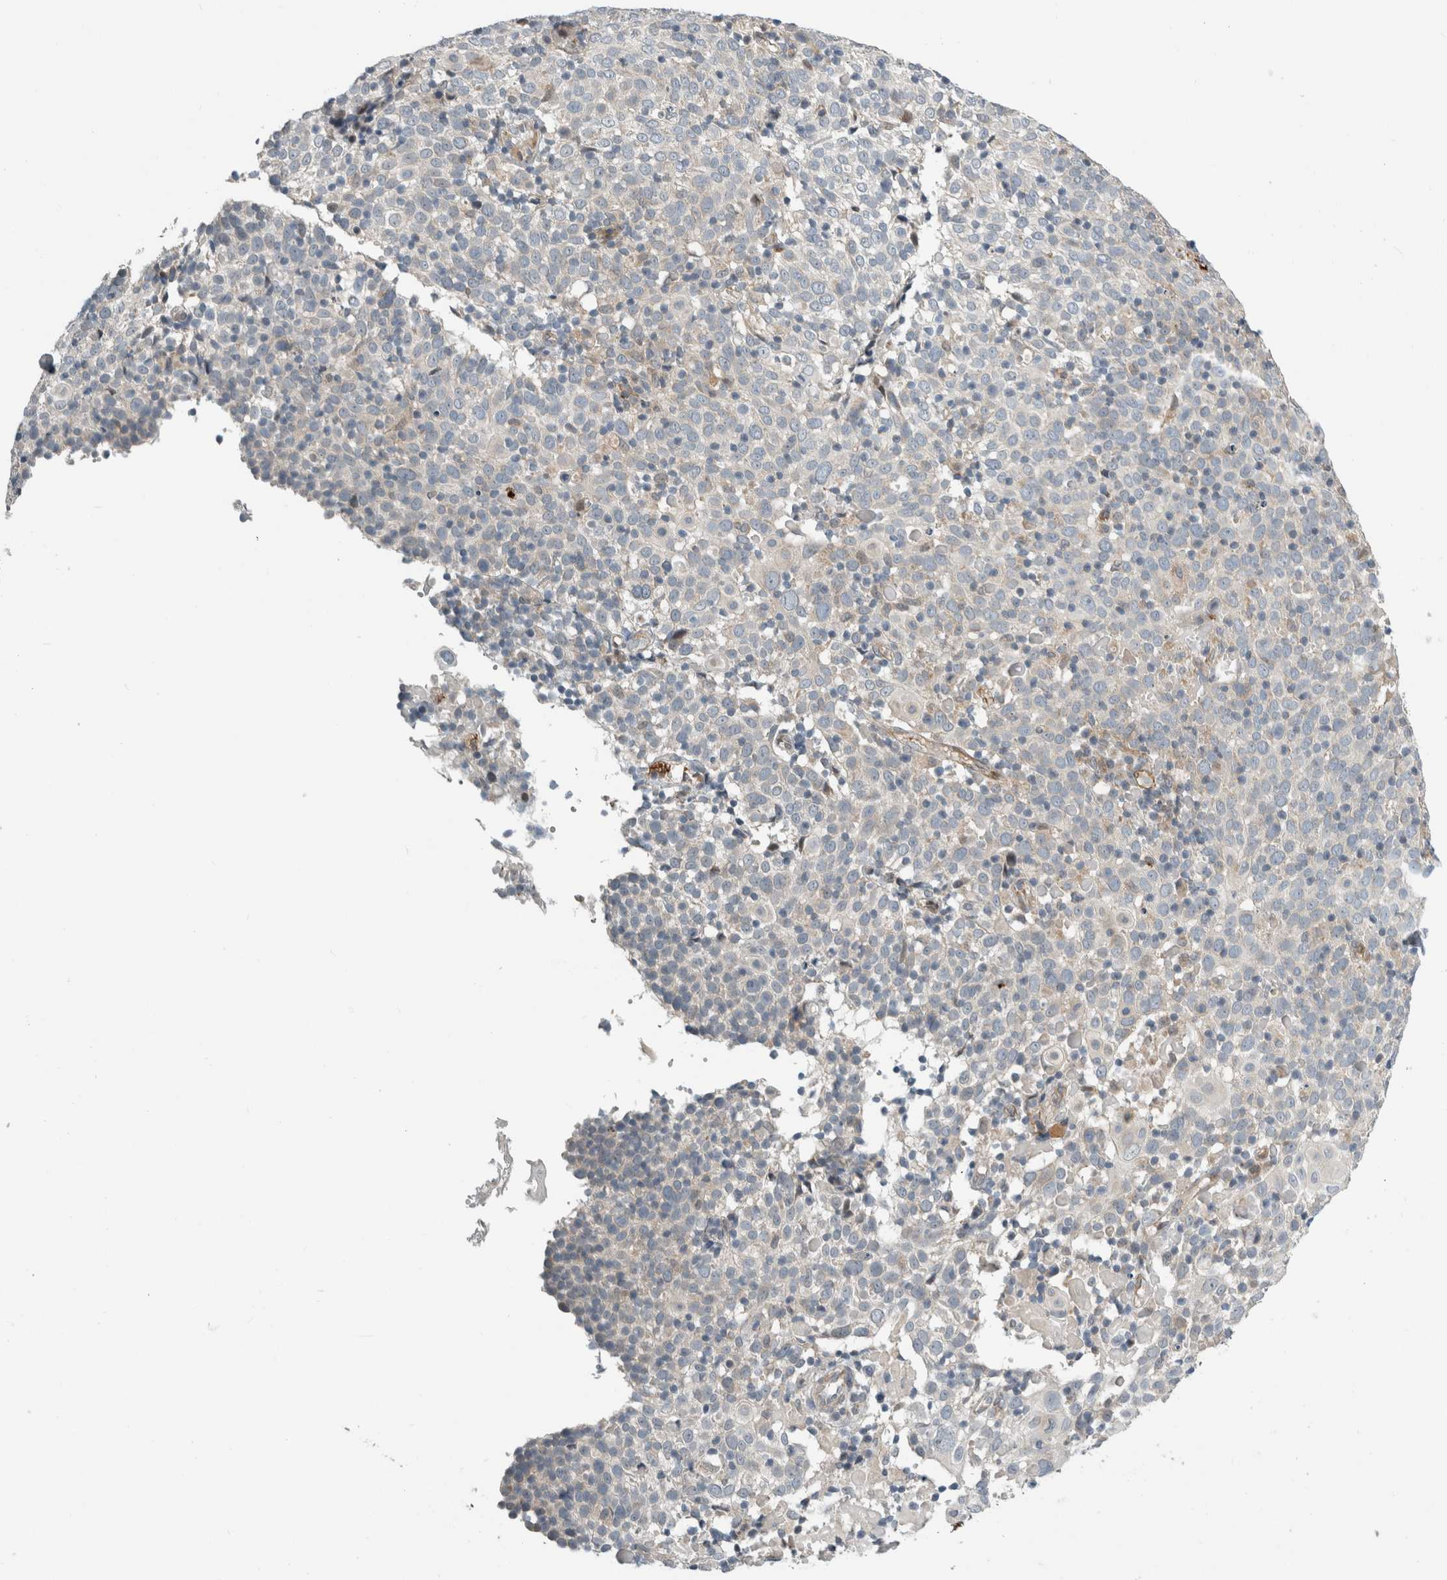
{"staining": {"intensity": "negative", "quantity": "none", "location": "none"}, "tissue": "cervical cancer", "cell_type": "Tumor cells", "image_type": "cancer", "snomed": [{"axis": "morphology", "description": "Squamous cell carcinoma, NOS"}, {"axis": "topography", "description": "Cervix"}], "caption": "High magnification brightfield microscopy of cervical squamous cell carcinoma stained with DAB (3,3'-diaminobenzidine) (brown) and counterstained with hematoxylin (blue): tumor cells show no significant expression.", "gene": "KPNA5", "patient": {"sex": "female", "age": 74}}